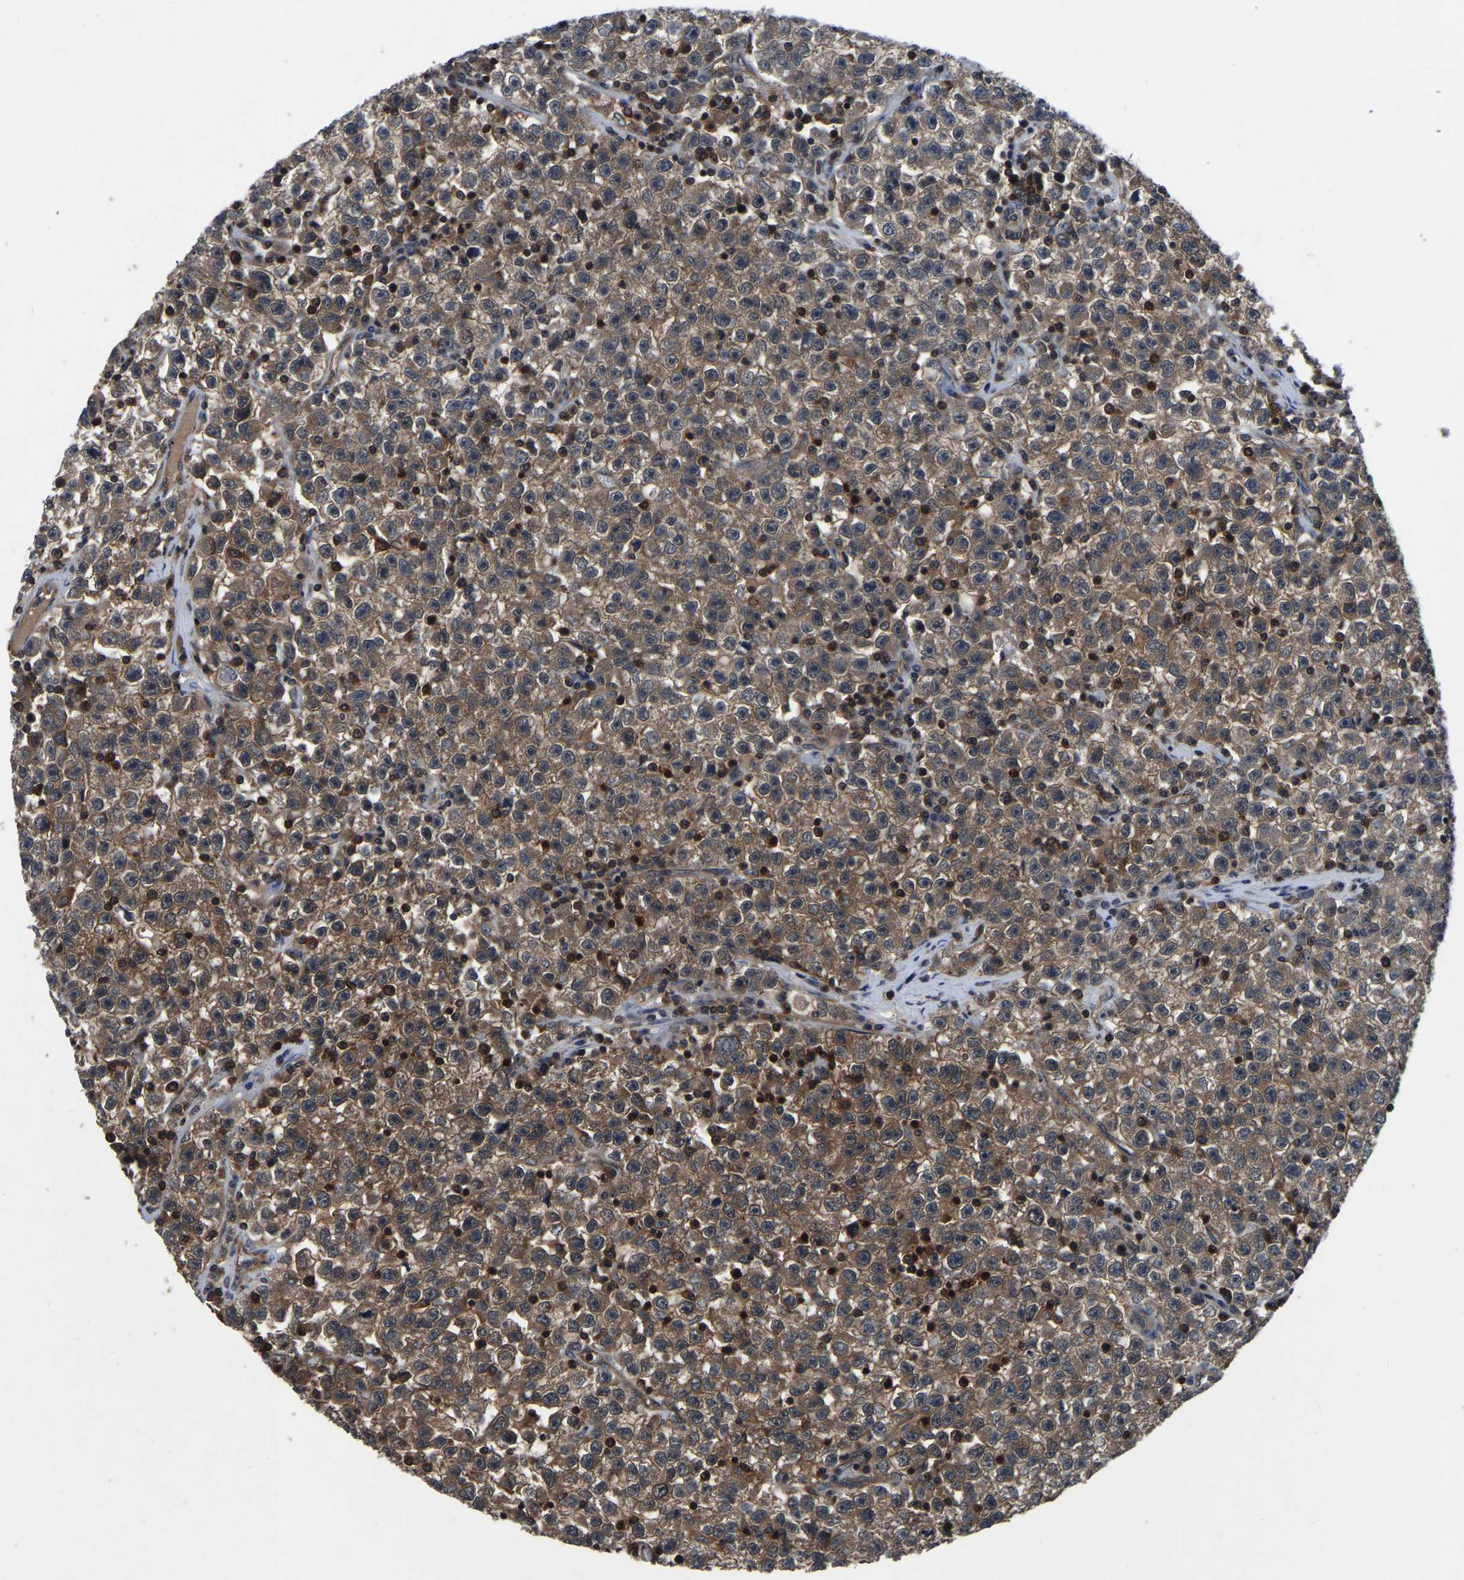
{"staining": {"intensity": "moderate", "quantity": ">75%", "location": "cytoplasmic/membranous"}, "tissue": "testis cancer", "cell_type": "Tumor cells", "image_type": "cancer", "snomed": [{"axis": "morphology", "description": "Seminoma, NOS"}, {"axis": "topography", "description": "Testis"}], "caption": "Tumor cells exhibit medium levels of moderate cytoplasmic/membranous staining in approximately >75% of cells in testis seminoma.", "gene": "FGD5", "patient": {"sex": "male", "age": 22}}